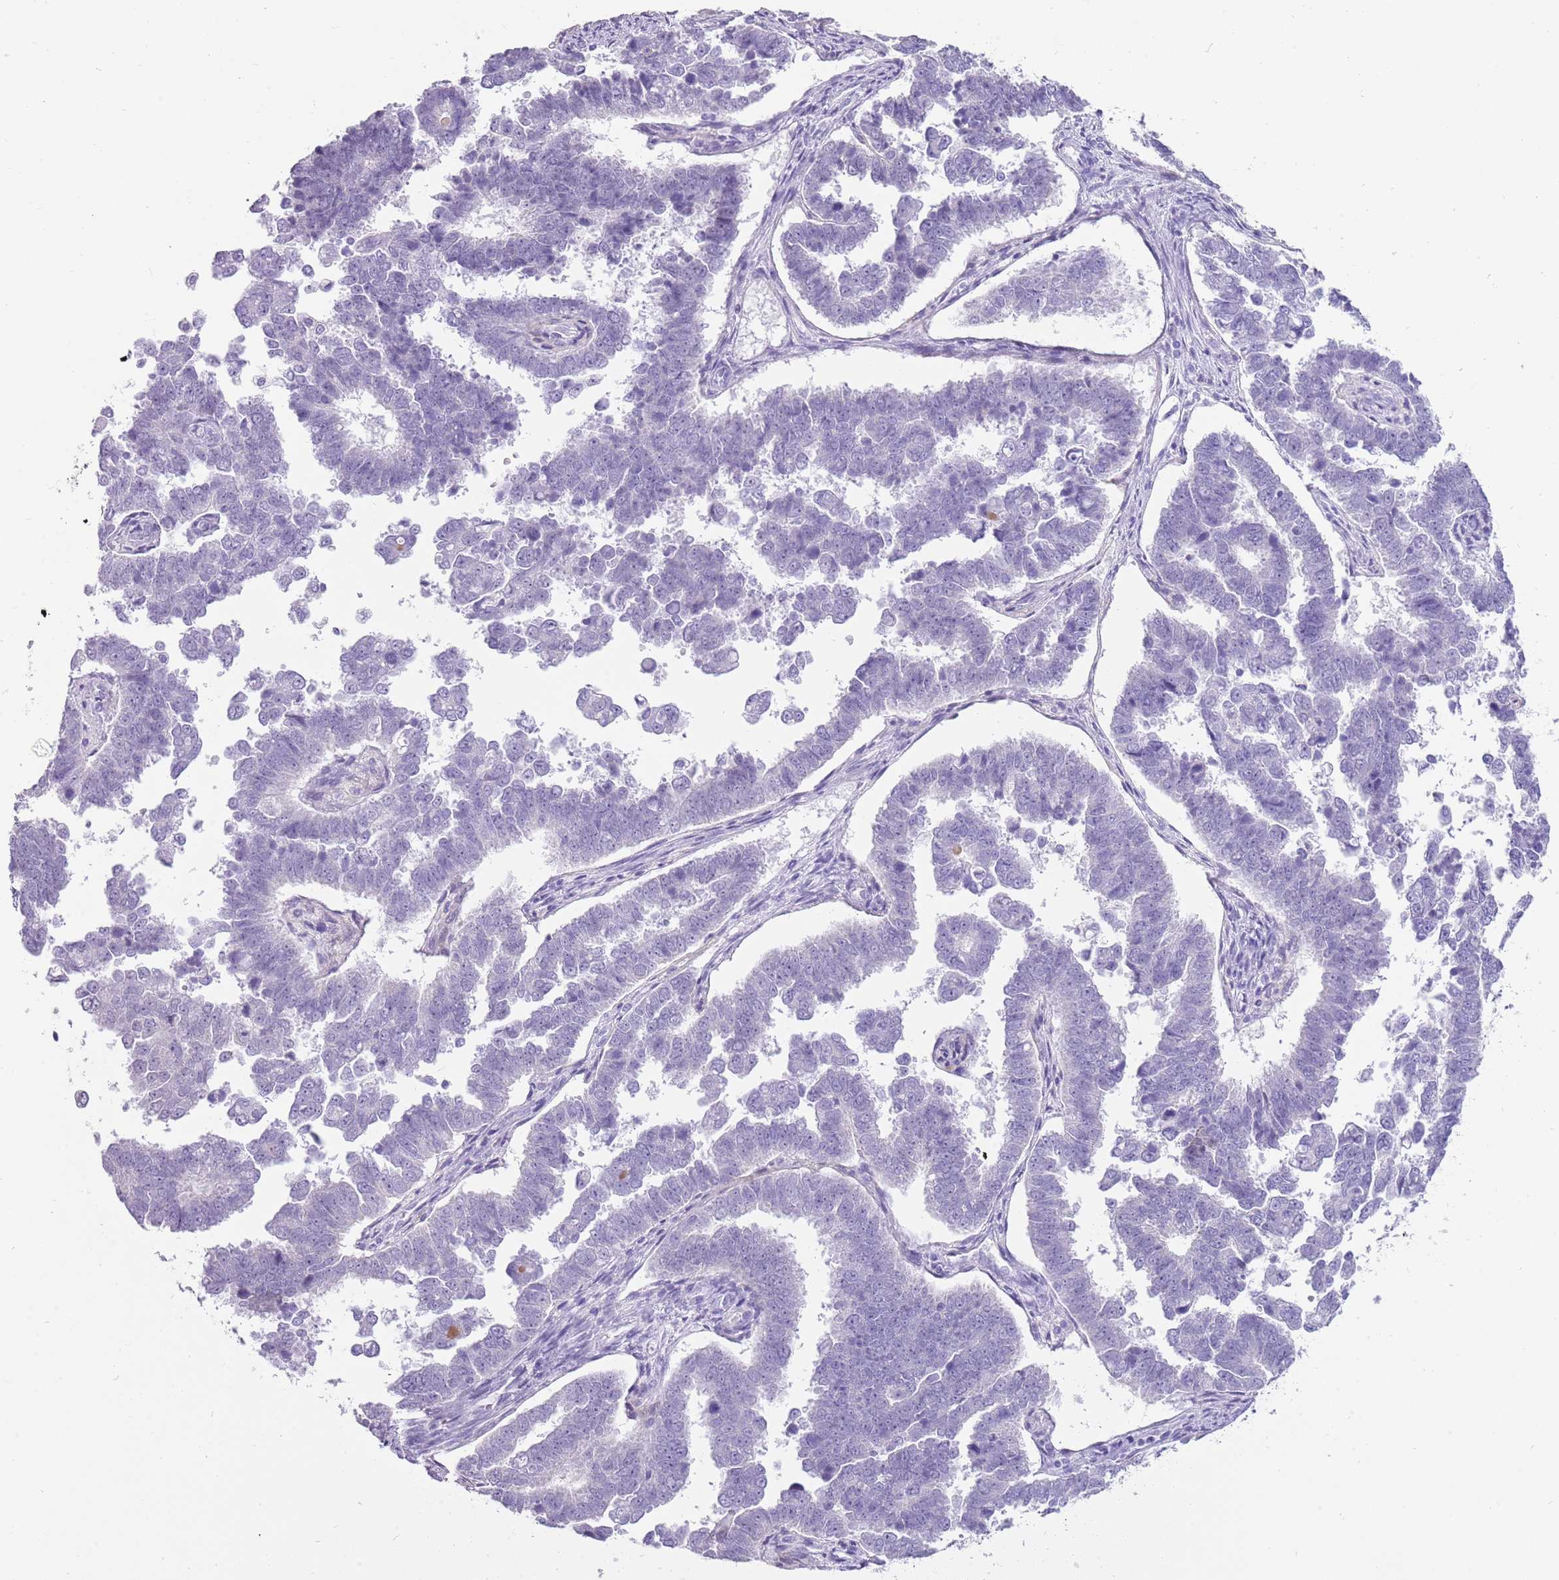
{"staining": {"intensity": "negative", "quantity": "none", "location": "none"}, "tissue": "endometrial cancer", "cell_type": "Tumor cells", "image_type": "cancer", "snomed": [{"axis": "morphology", "description": "Adenocarcinoma, NOS"}, {"axis": "topography", "description": "Endometrium"}], "caption": "An immunohistochemistry (IHC) photomicrograph of endometrial adenocarcinoma is shown. There is no staining in tumor cells of endometrial adenocarcinoma.", "gene": "NBPF3", "patient": {"sex": "female", "age": 75}}